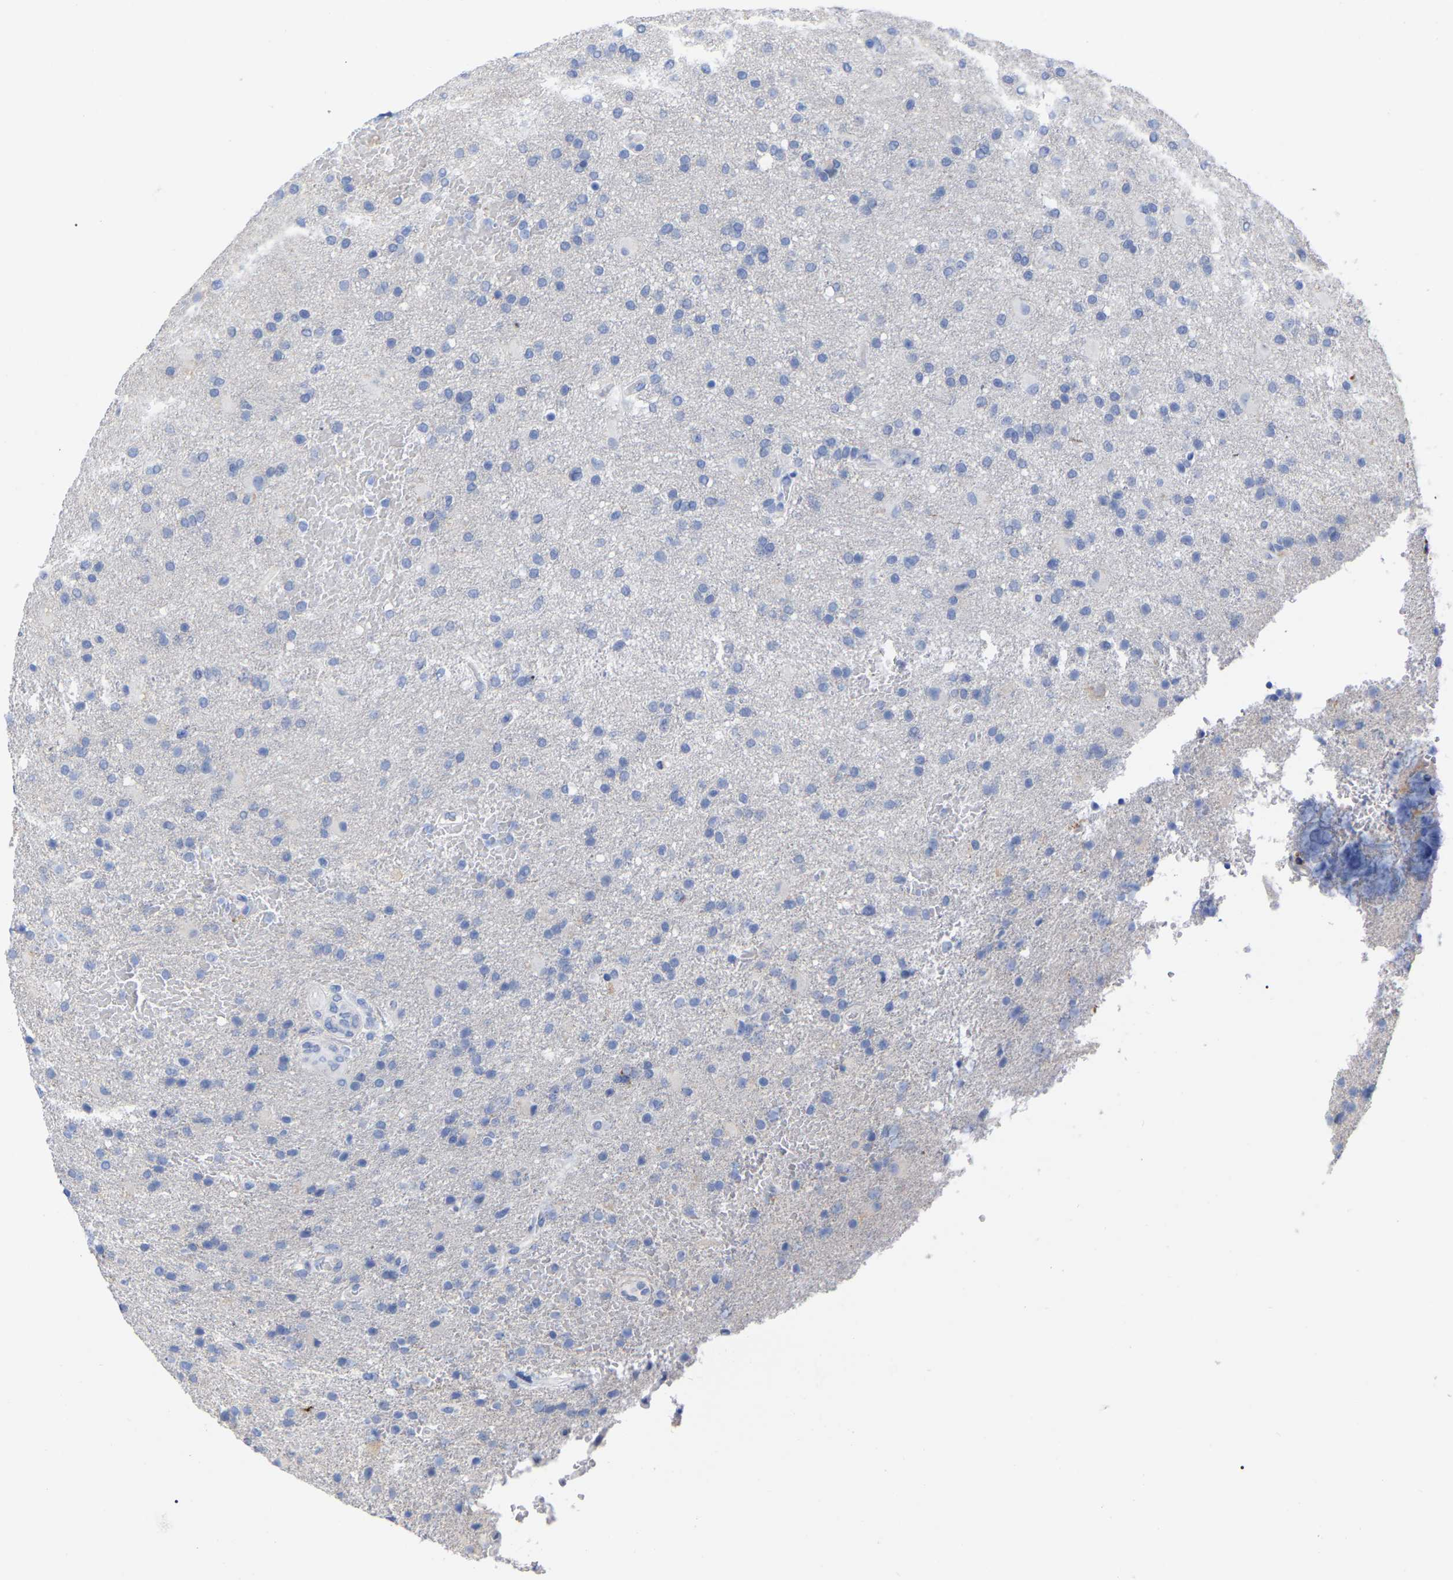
{"staining": {"intensity": "negative", "quantity": "none", "location": "none"}, "tissue": "glioma", "cell_type": "Tumor cells", "image_type": "cancer", "snomed": [{"axis": "morphology", "description": "Glioma, malignant, High grade"}, {"axis": "topography", "description": "Brain"}], "caption": "IHC of glioma displays no expression in tumor cells.", "gene": "HAPLN1", "patient": {"sex": "male", "age": 72}}